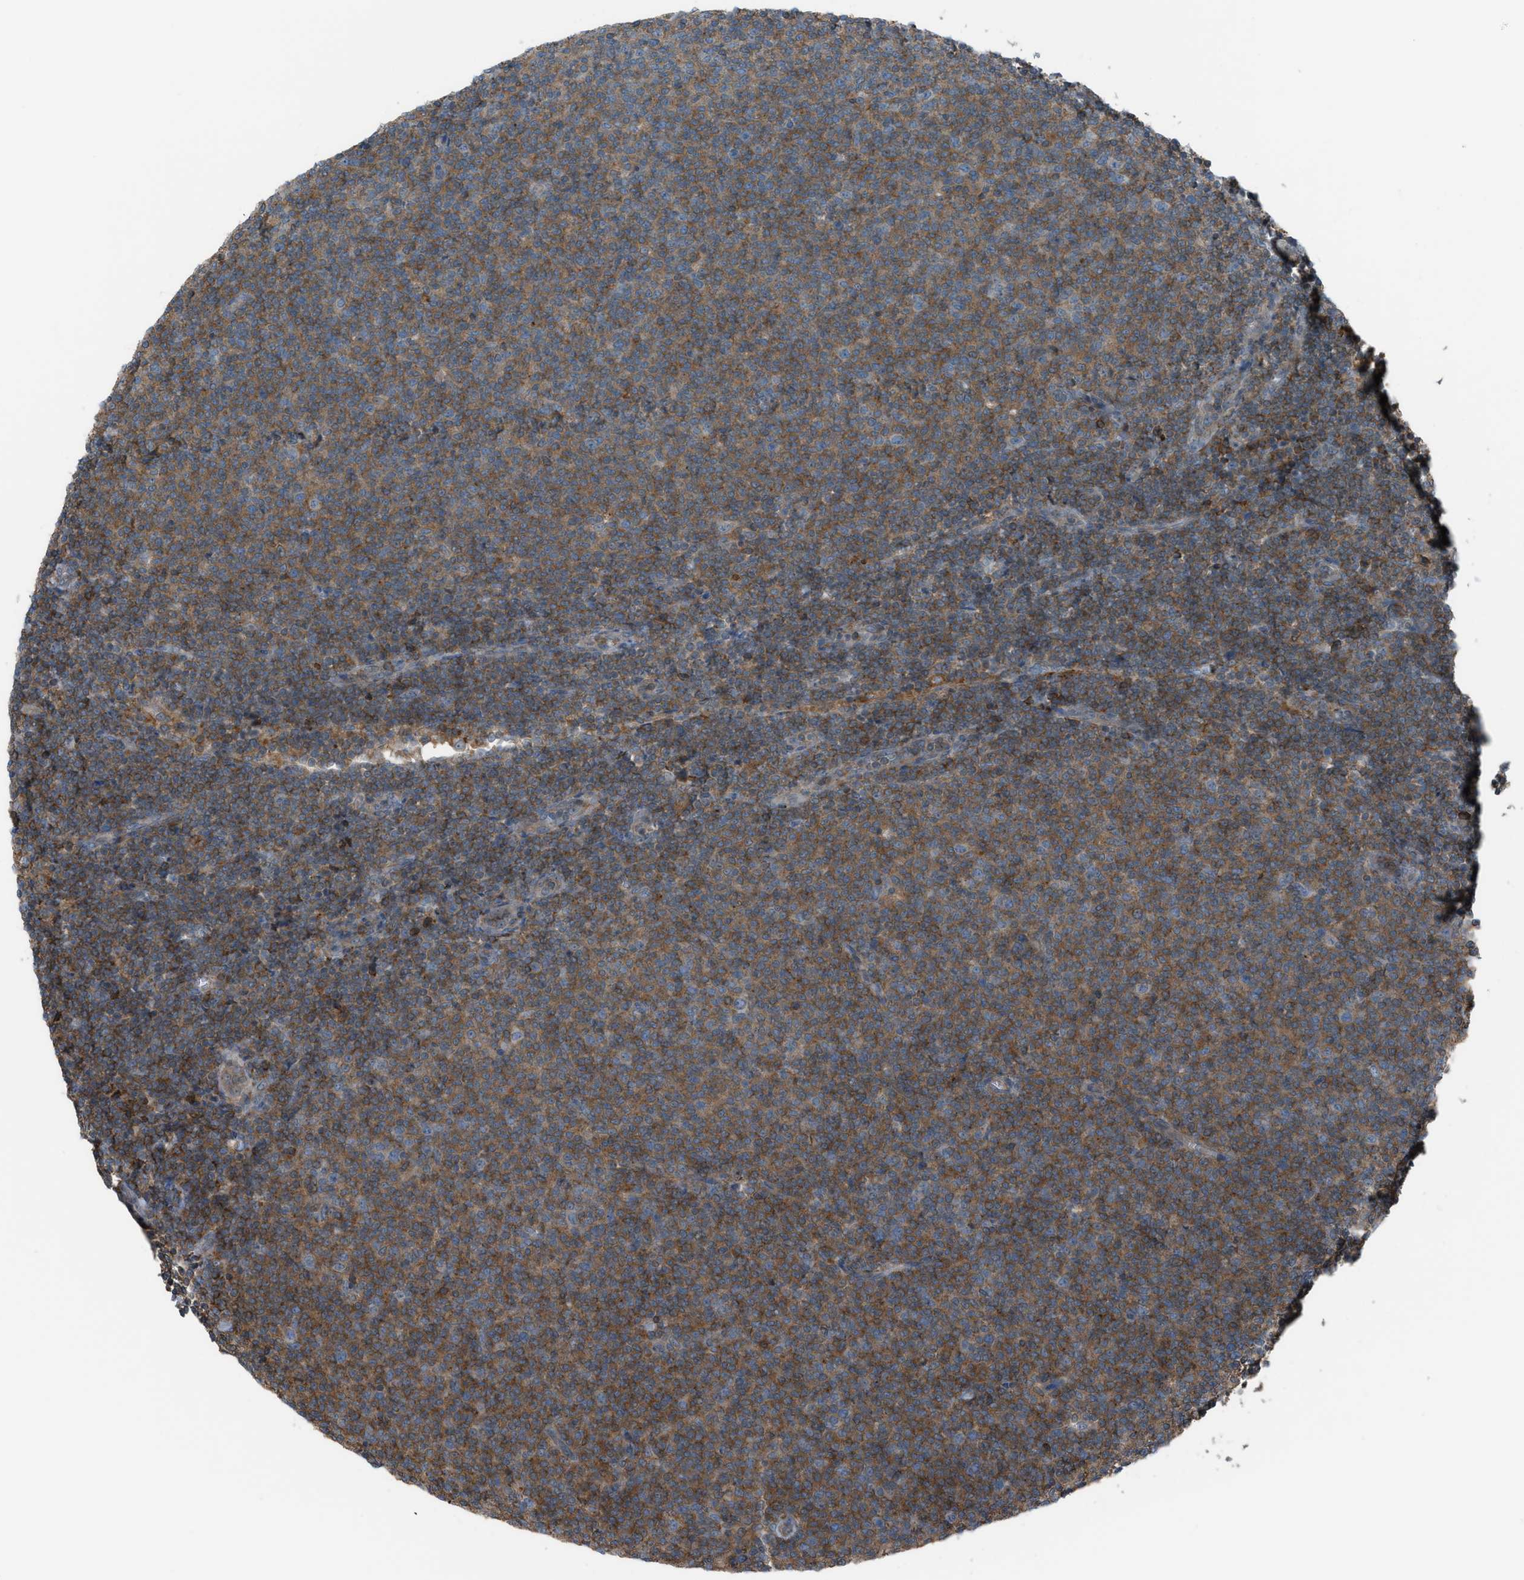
{"staining": {"intensity": "moderate", "quantity": ">75%", "location": "cytoplasmic/membranous"}, "tissue": "lymphoma", "cell_type": "Tumor cells", "image_type": "cancer", "snomed": [{"axis": "morphology", "description": "Malignant lymphoma, non-Hodgkin's type, Low grade"}, {"axis": "topography", "description": "Lymph node"}], "caption": "Immunohistochemistry (IHC) image of human lymphoma stained for a protein (brown), which shows medium levels of moderate cytoplasmic/membranous expression in approximately >75% of tumor cells.", "gene": "DYRK1A", "patient": {"sex": "male", "age": 66}}